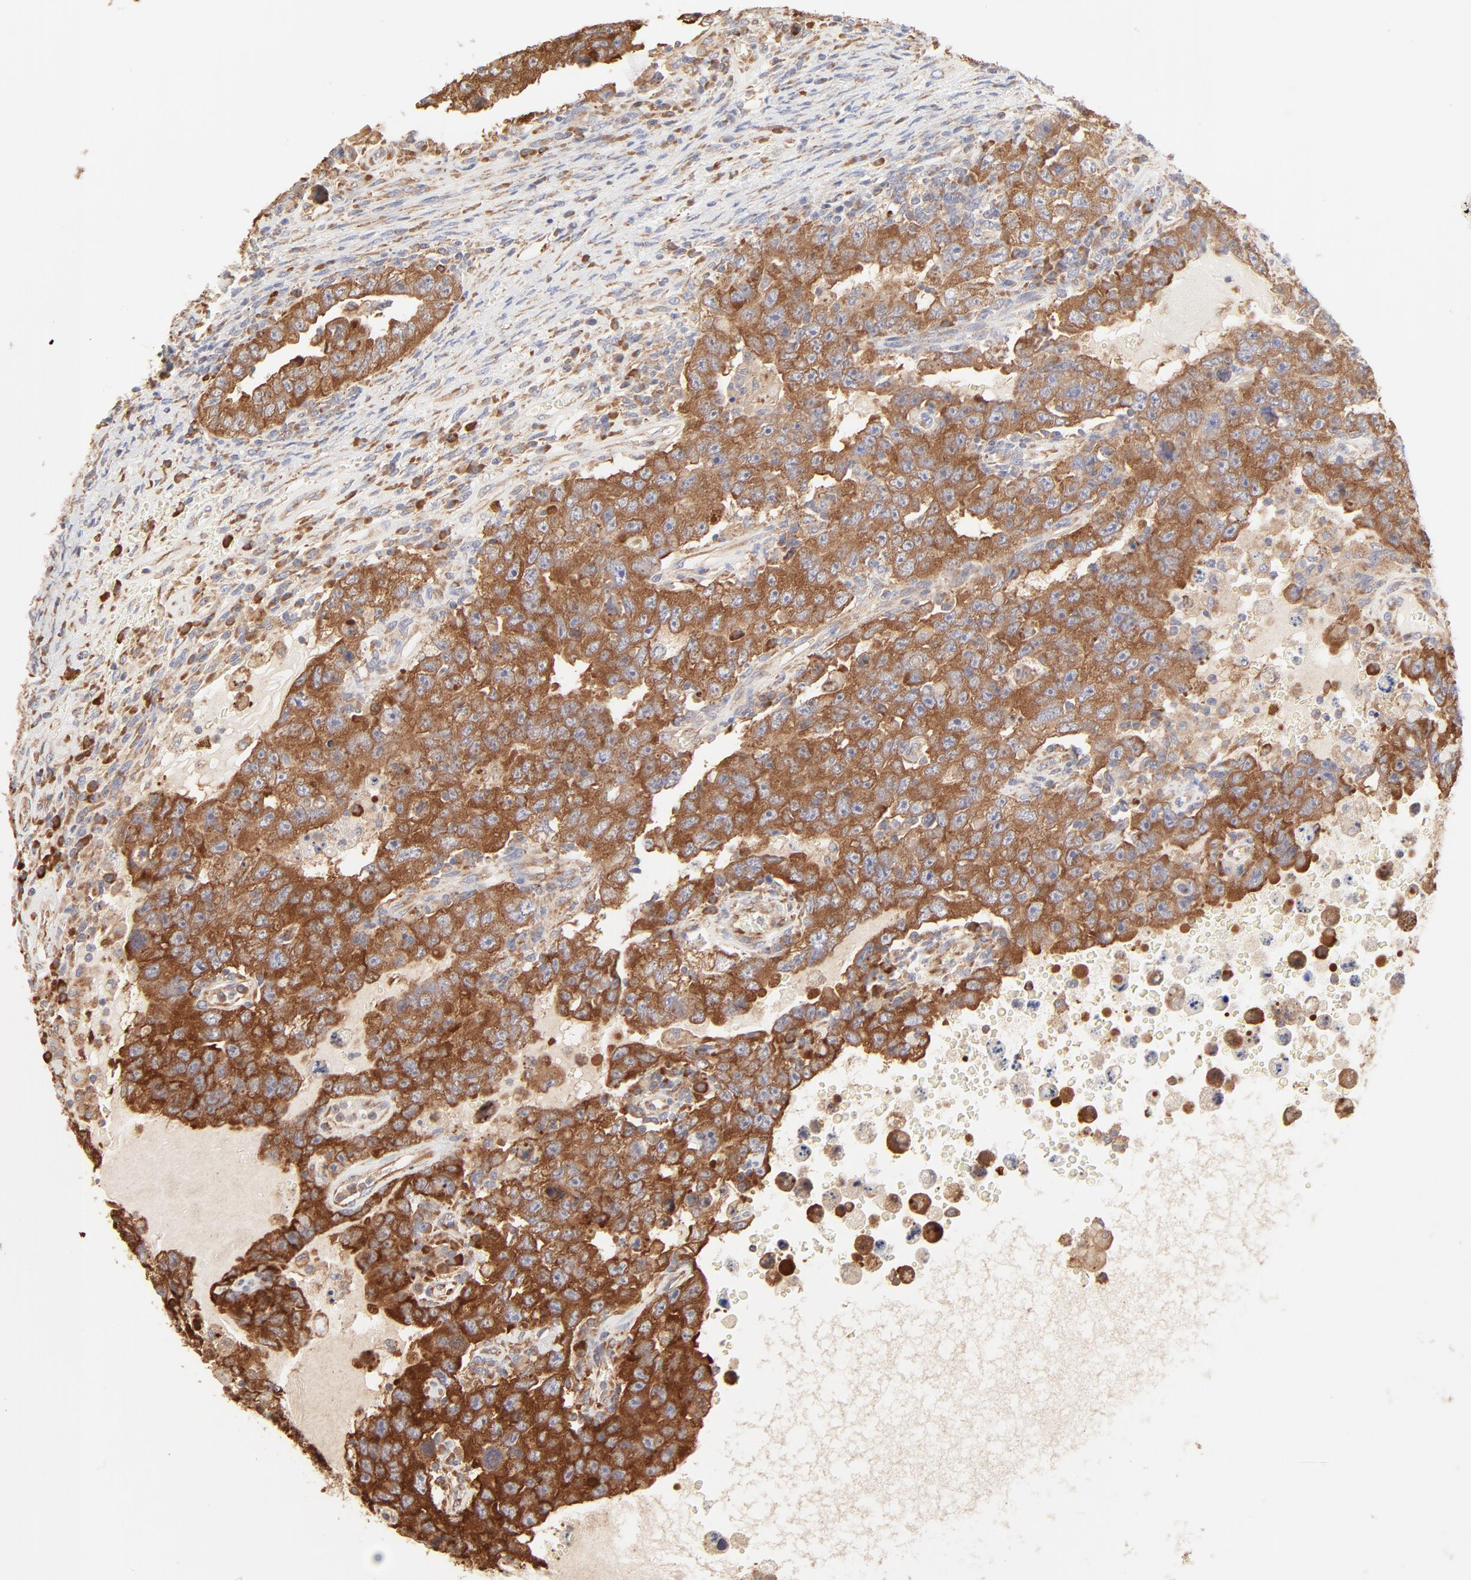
{"staining": {"intensity": "moderate", "quantity": ">75%", "location": "cytoplasmic/membranous"}, "tissue": "testis cancer", "cell_type": "Tumor cells", "image_type": "cancer", "snomed": [{"axis": "morphology", "description": "Carcinoma, Embryonal, NOS"}, {"axis": "topography", "description": "Testis"}], "caption": "This is an image of immunohistochemistry (IHC) staining of embryonal carcinoma (testis), which shows moderate expression in the cytoplasmic/membranous of tumor cells.", "gene": "RPS20", "patient": {"sex": "male", "age": 26}}